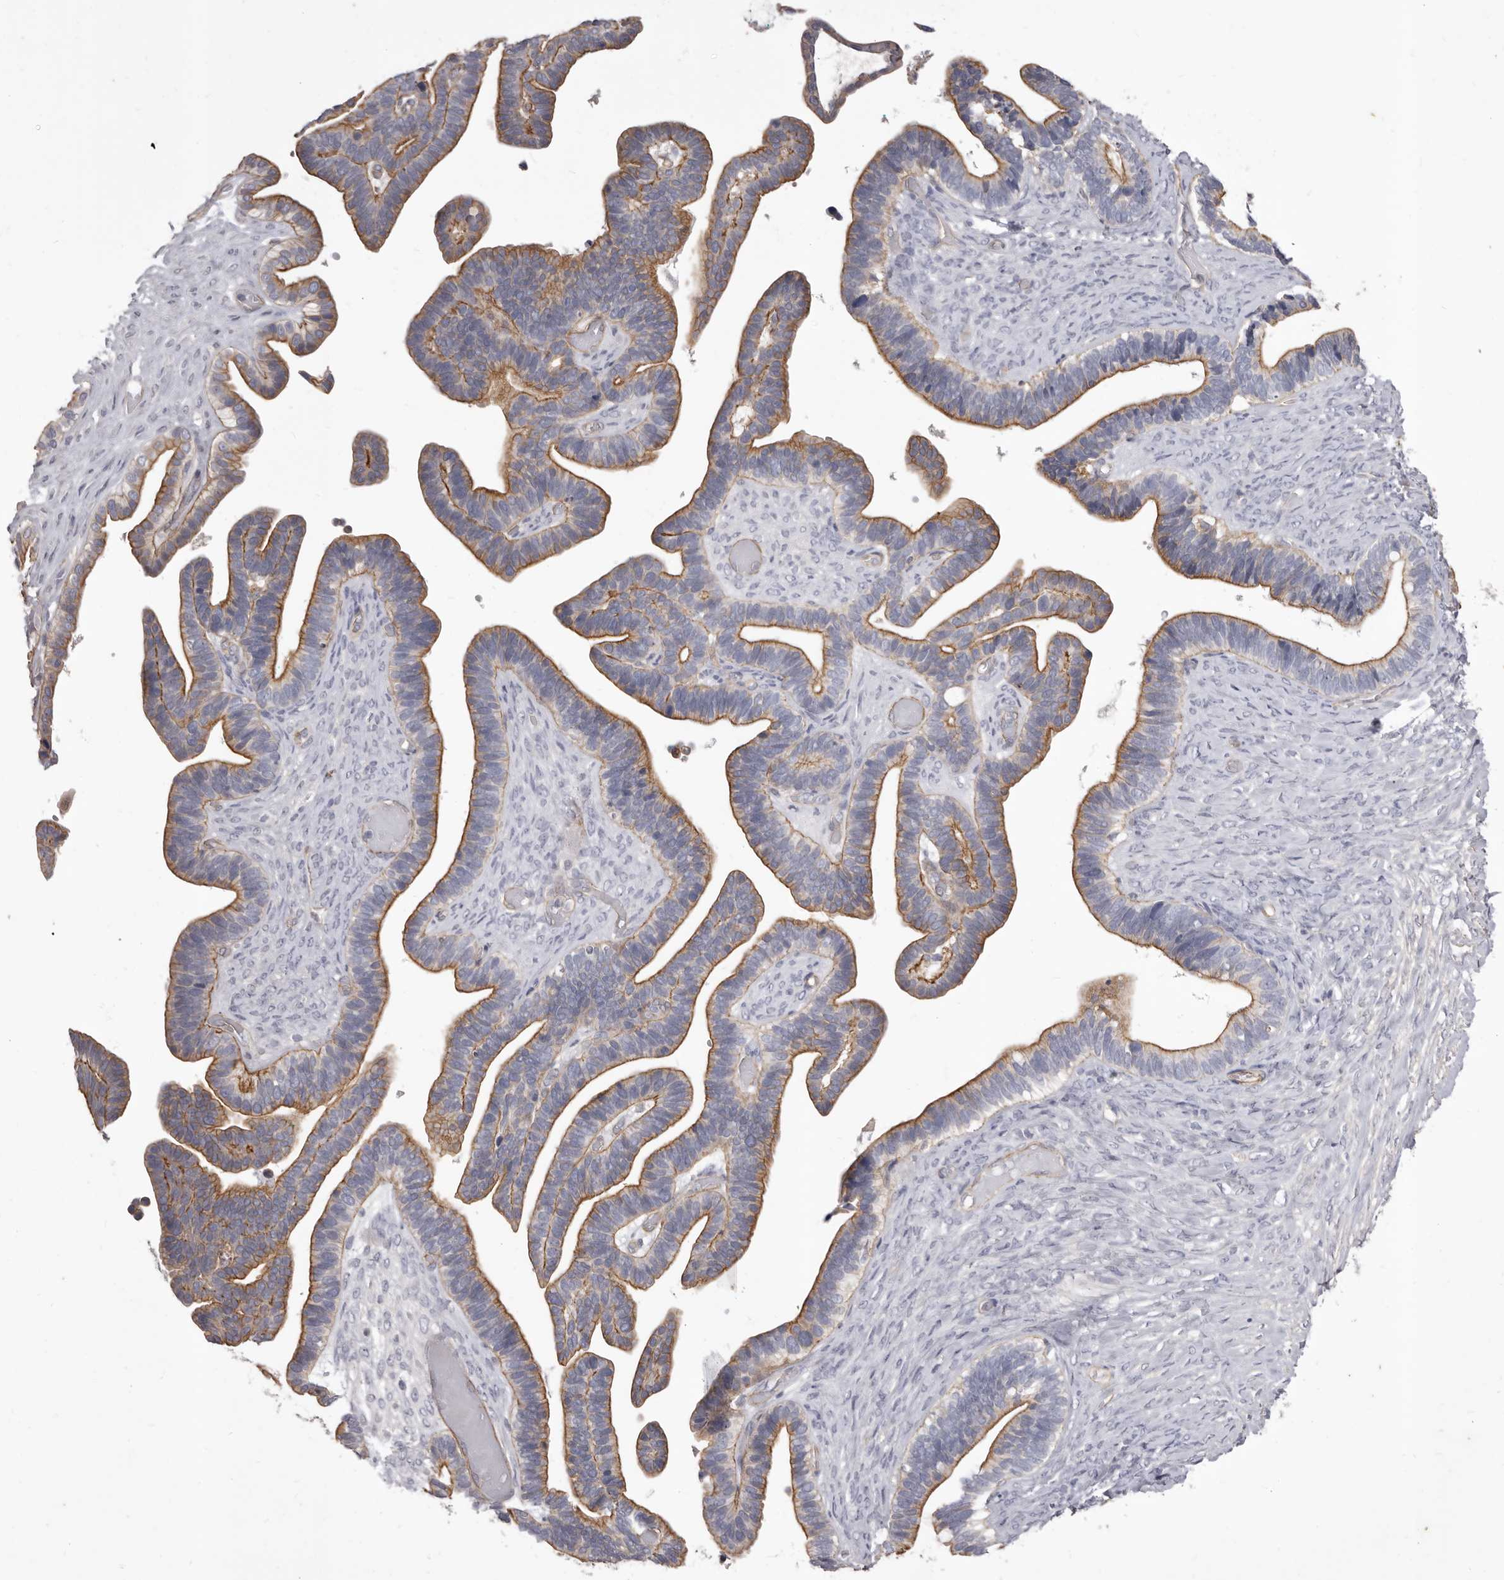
{"staining": {"intensity": "moderate", "quantity": ">75%", "location": "cytoplasmic/membranous"}, "tissue": "ovarian cancer", "cell_type": "Tumor cells", "image_type": "cancer", "snomed": [{"axis": "morphology", "description": "Cystadenocarcinoma, serous, NOS"}, {"axis": "topography", "description": "Ovary"}], "caption": "Moderate cytoplasmic/membranous protein positivity is present in approximately >75% of tumor cells in ovarian cancer (serous cystadenocarcinoma).", "gene": "P2RX6", "patient": {"sex": "female", "age": 56}}